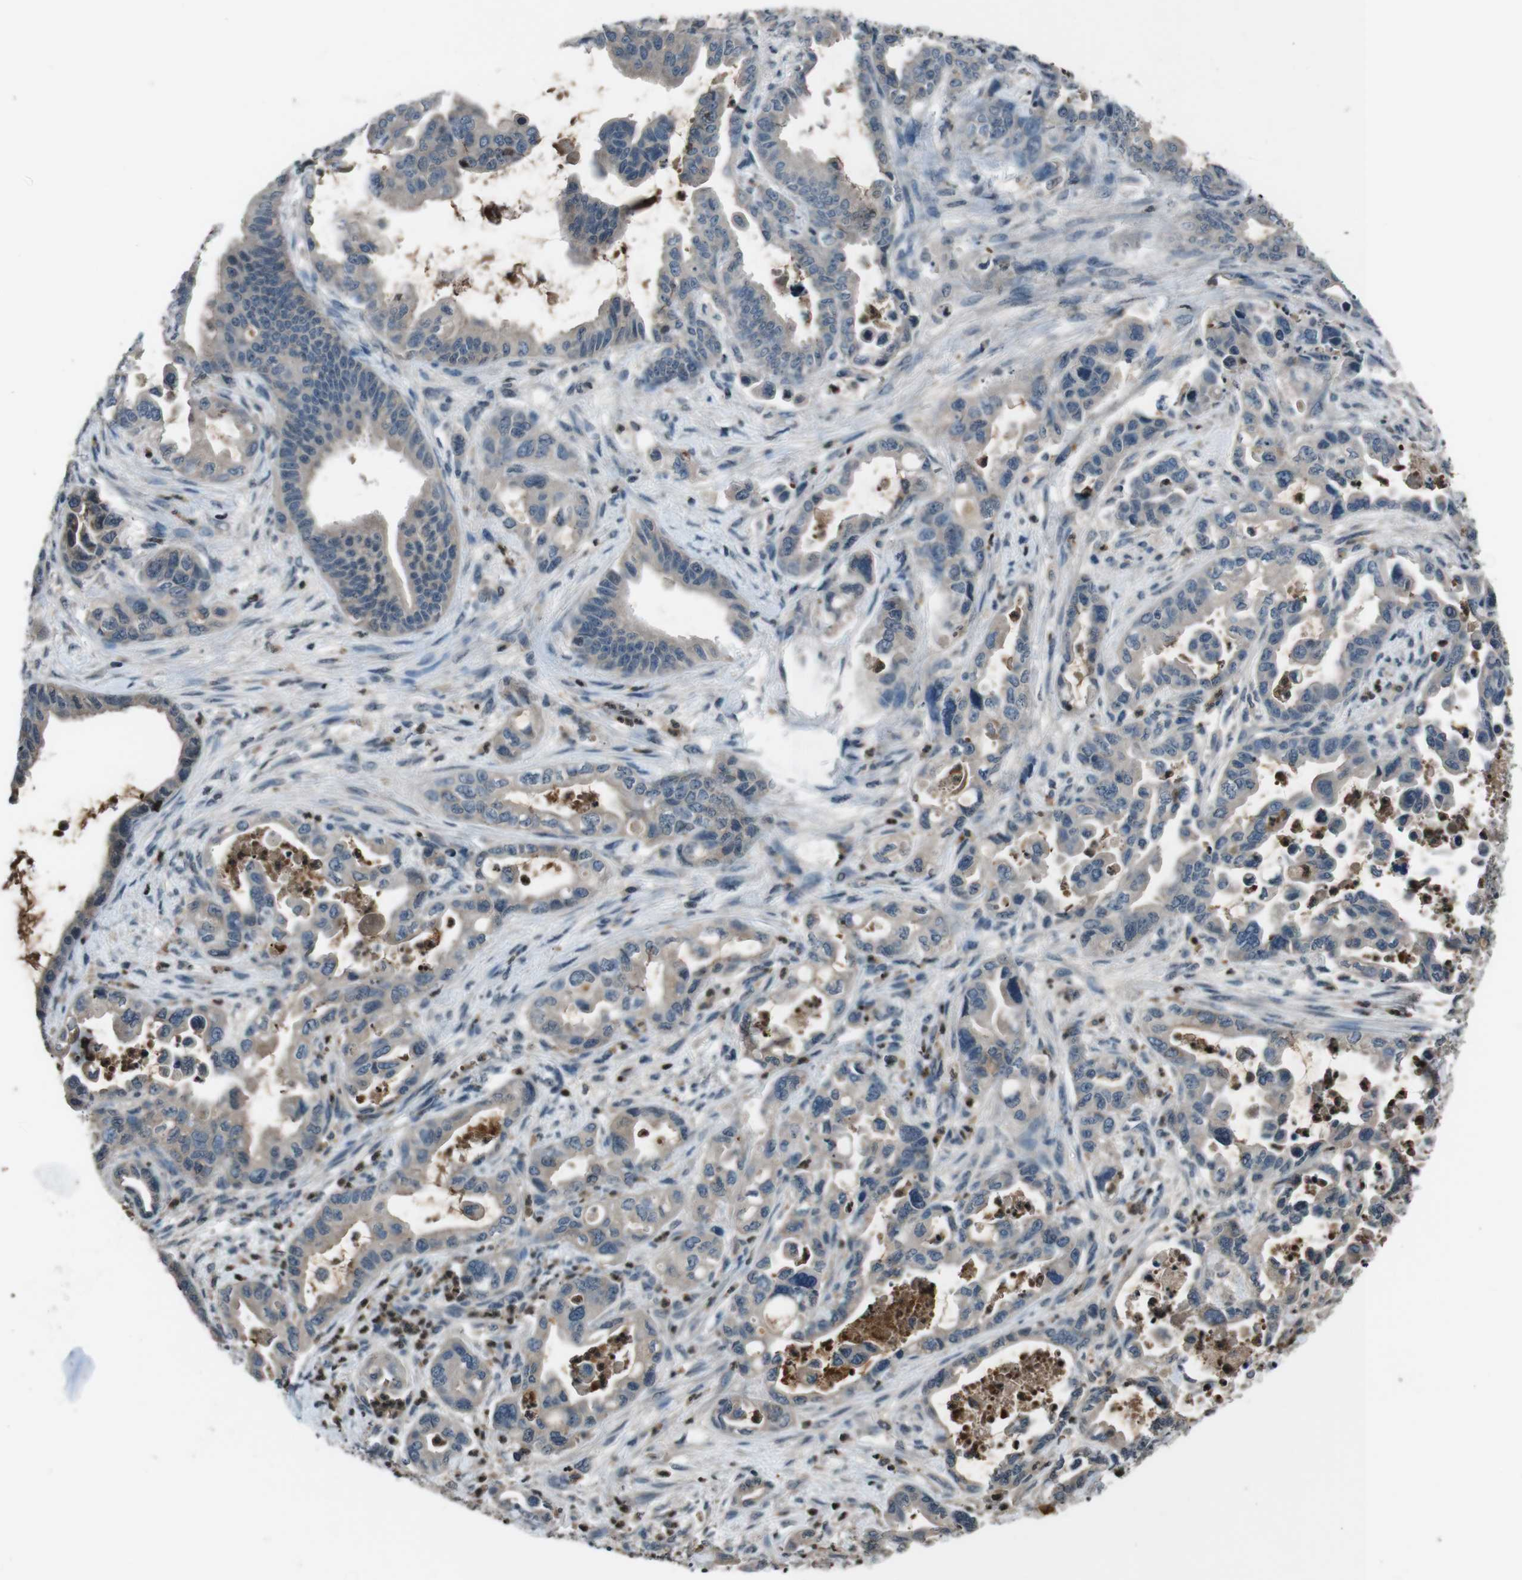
{"staining": {"intensity": "moderate", "quantity": "<25%", "location": "cytoplasmic/membranous"}, "tissue": "pancreatic cancer", "cell_type": "Tumor cells", "image_type": "cancer", "snomed": [{"axis": "morphology", "description": "Adenocarcinoma, NOS"}, {"axis": "topography", "description": "Pancreas"}], "caption": "Immunohistochemistry (IHC) of human pancreatic adenocarcinoma exhibits low levels of moderate cytoplasmic/membranous positivity in approximately <25% of tumor cells.", "gene": "UGT1A6", "patient": {"sex": "male", "age": 70}}